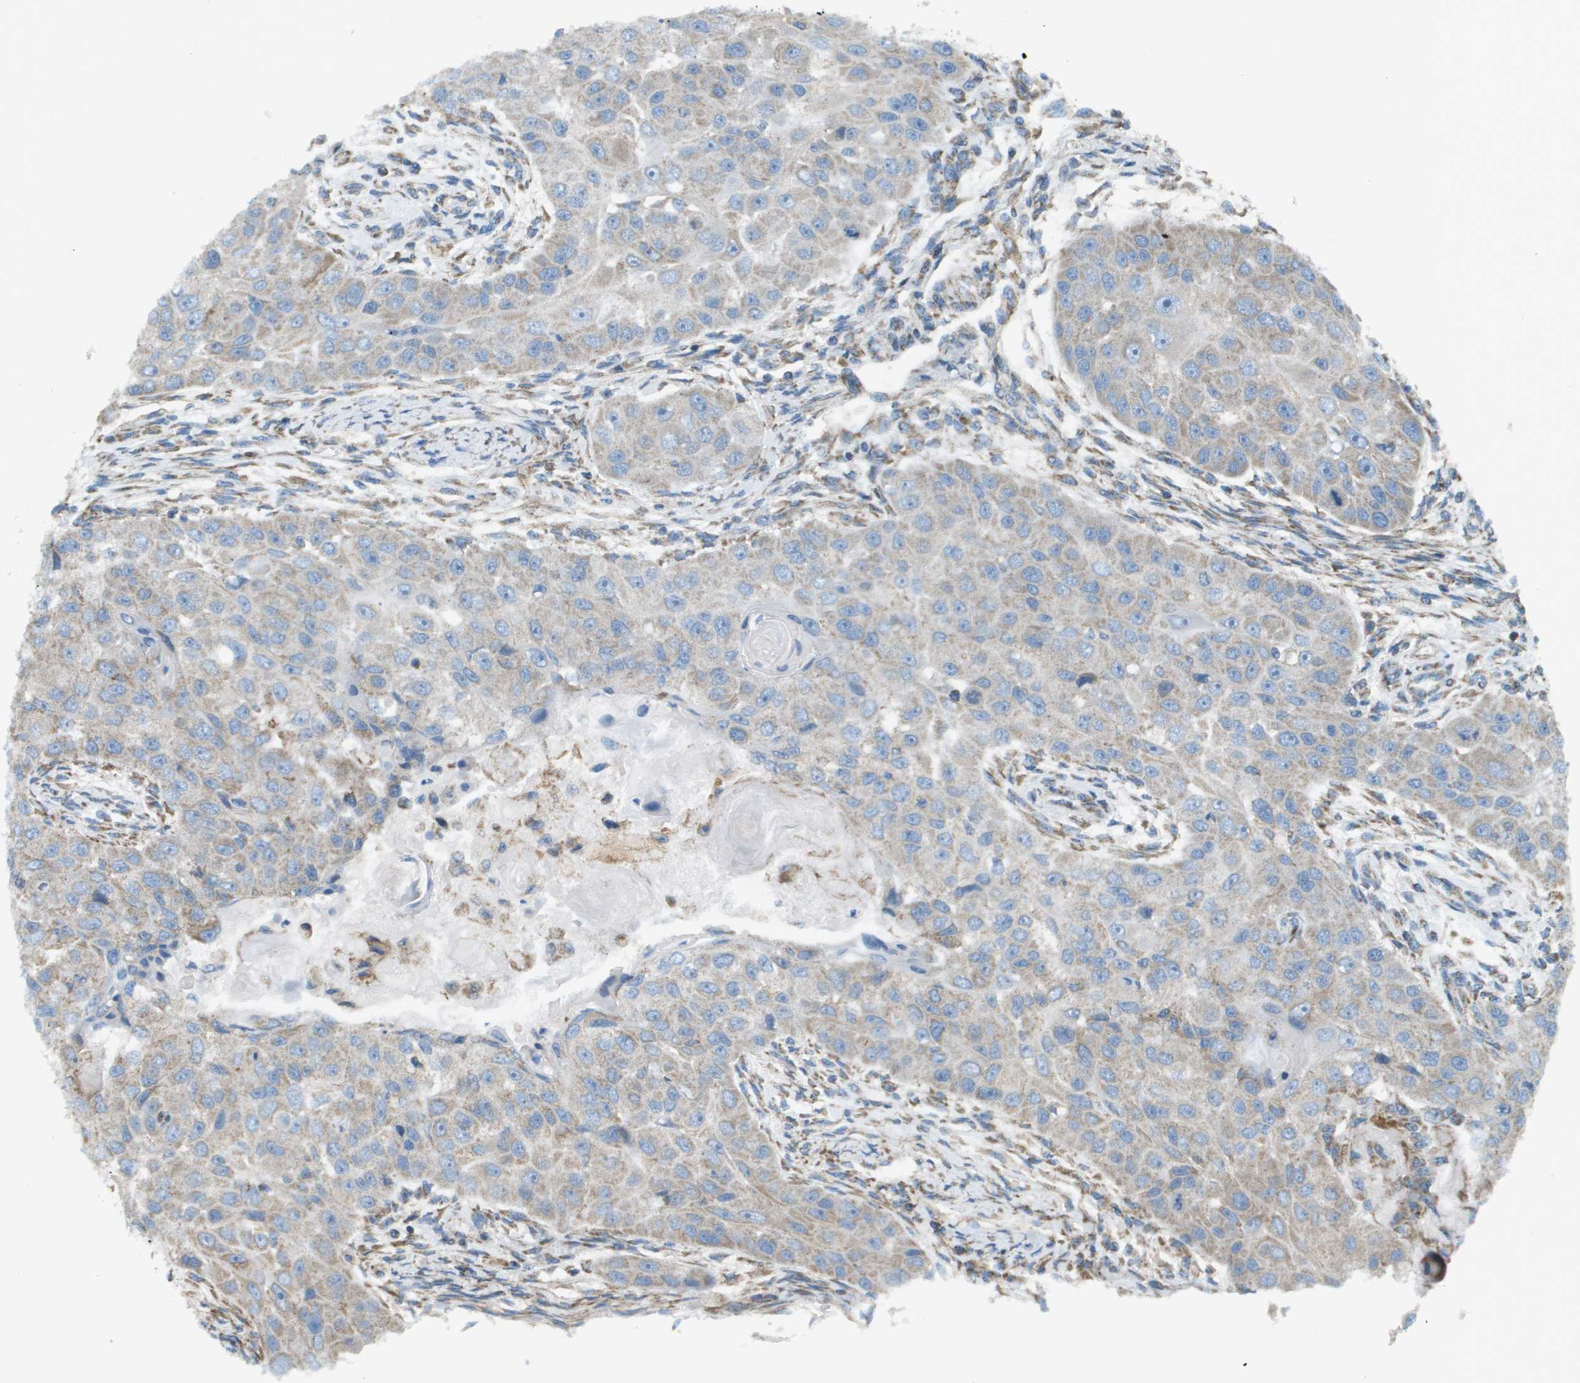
{"staining": {"intensity": "weak", "quantity": ">75%", "location": "cytoplasmic/membranous"}, "tissue": "head and neck cancer", "cell_type": "Tumor cells", "image_type": "cancer", "snomed": [{"axis": "morphology", "description": "Normal tissue, NOS"}, {"axis": "morphology", "description": "Squamous cell carcinoma, NOS"}, {"axis": "topography", "description": "Skeletal muscle"}, {"axis": "topography", "description": "Head-Neck"}], "caption": "An IHC image of tumor tissue is shown. Protein staining in brown highlights weak cytoplasmic/membranous positivity in head and neck cancer (squamous cell carcinoma) within tumor cells. (DAB = brown stain, brightfield microscopy at high magnification).", "gene": "TAOK3", "patient": {"sex": "male", "age": 51}}